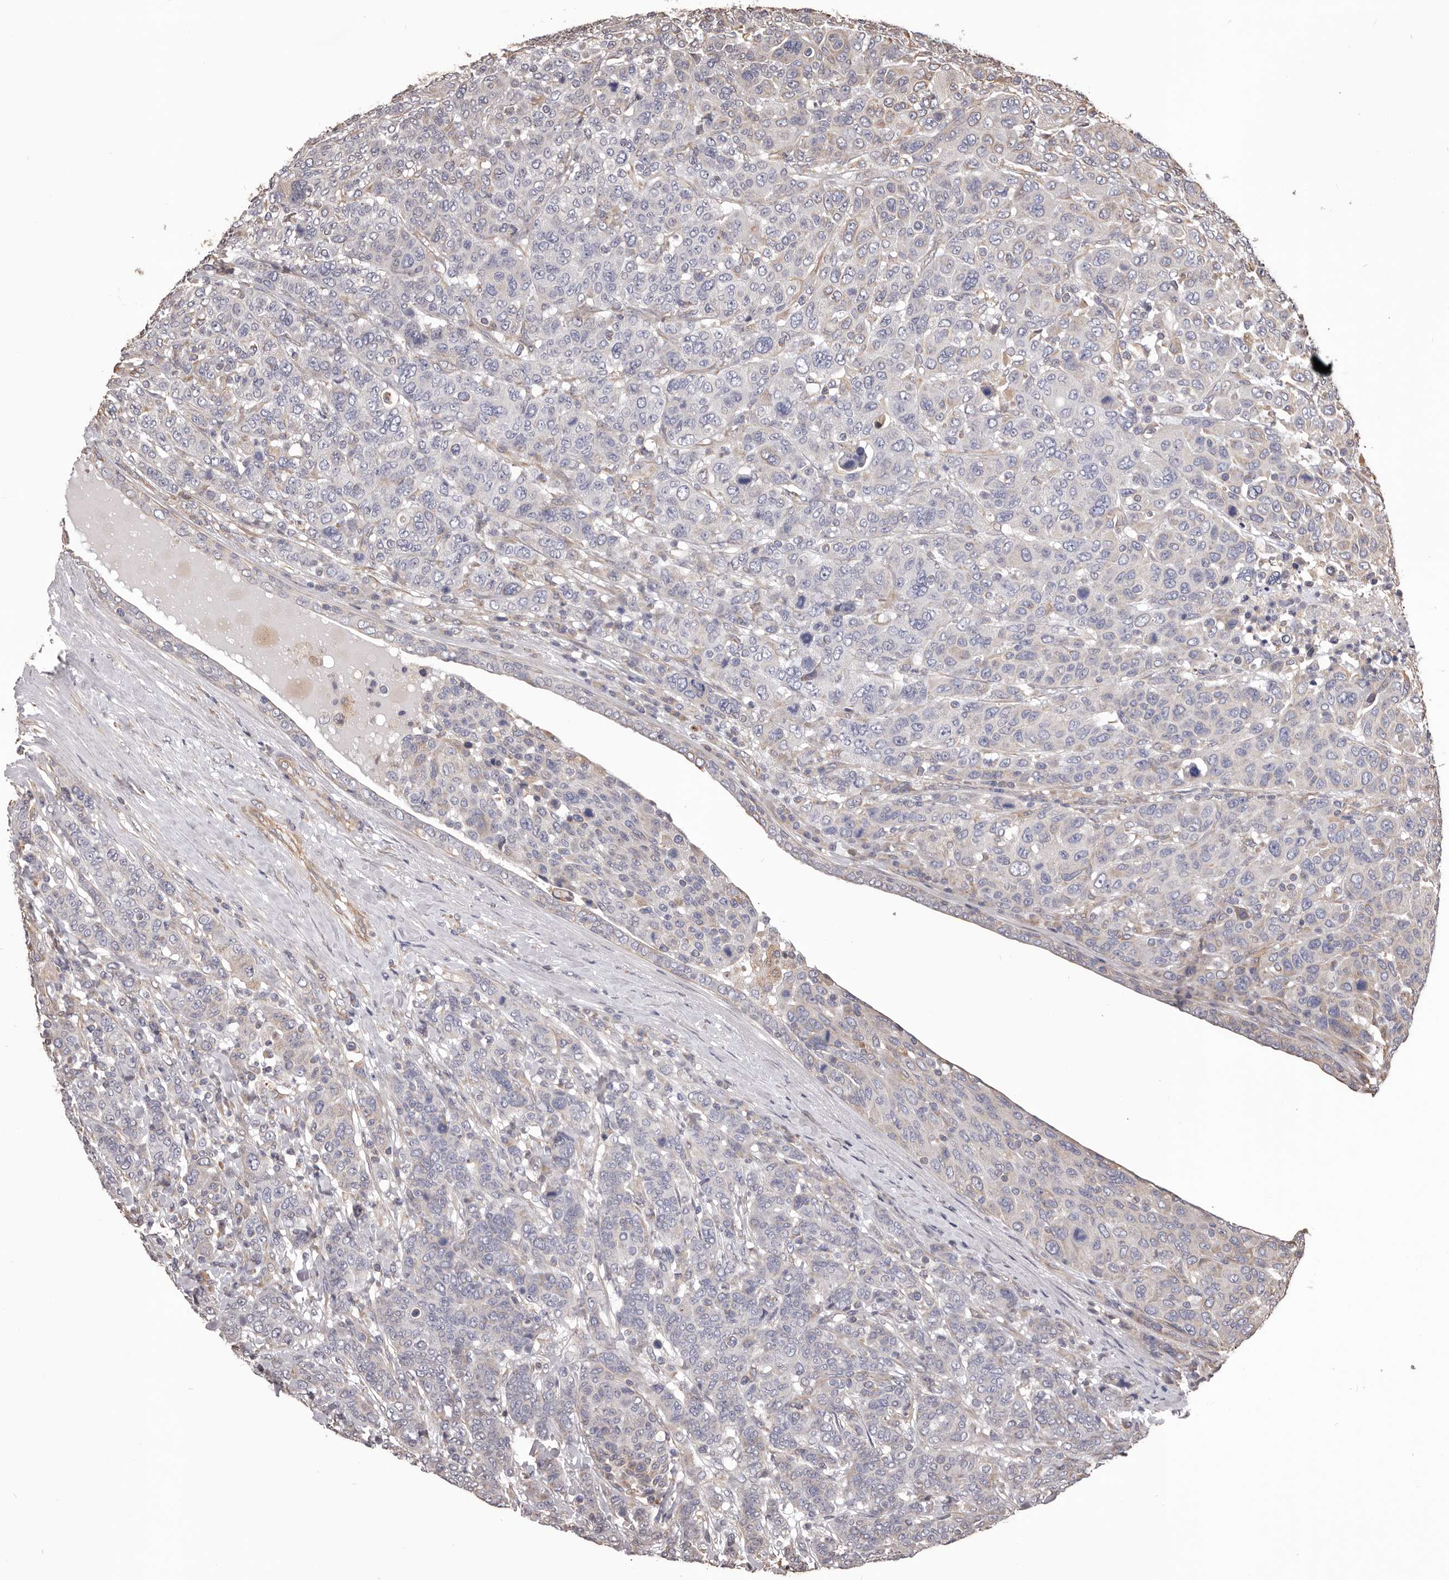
{"staining": {"intensity": "negative", "quantity": "none", "location": "none"}, "tissue": "breast cancer", "cell_type": "Tumor cells", "image_type": "cancer", "snomed": [{"axis": "morphology", "description": "Duct carcinoma"}, {"axis": "topography", "description": "Breast"}], "caption": "The image displays no significant expression in tumor cells of intraductal carcinoma (breast).", "gene": "CEP104", "patient": {"sex": "female", "age": 37}}